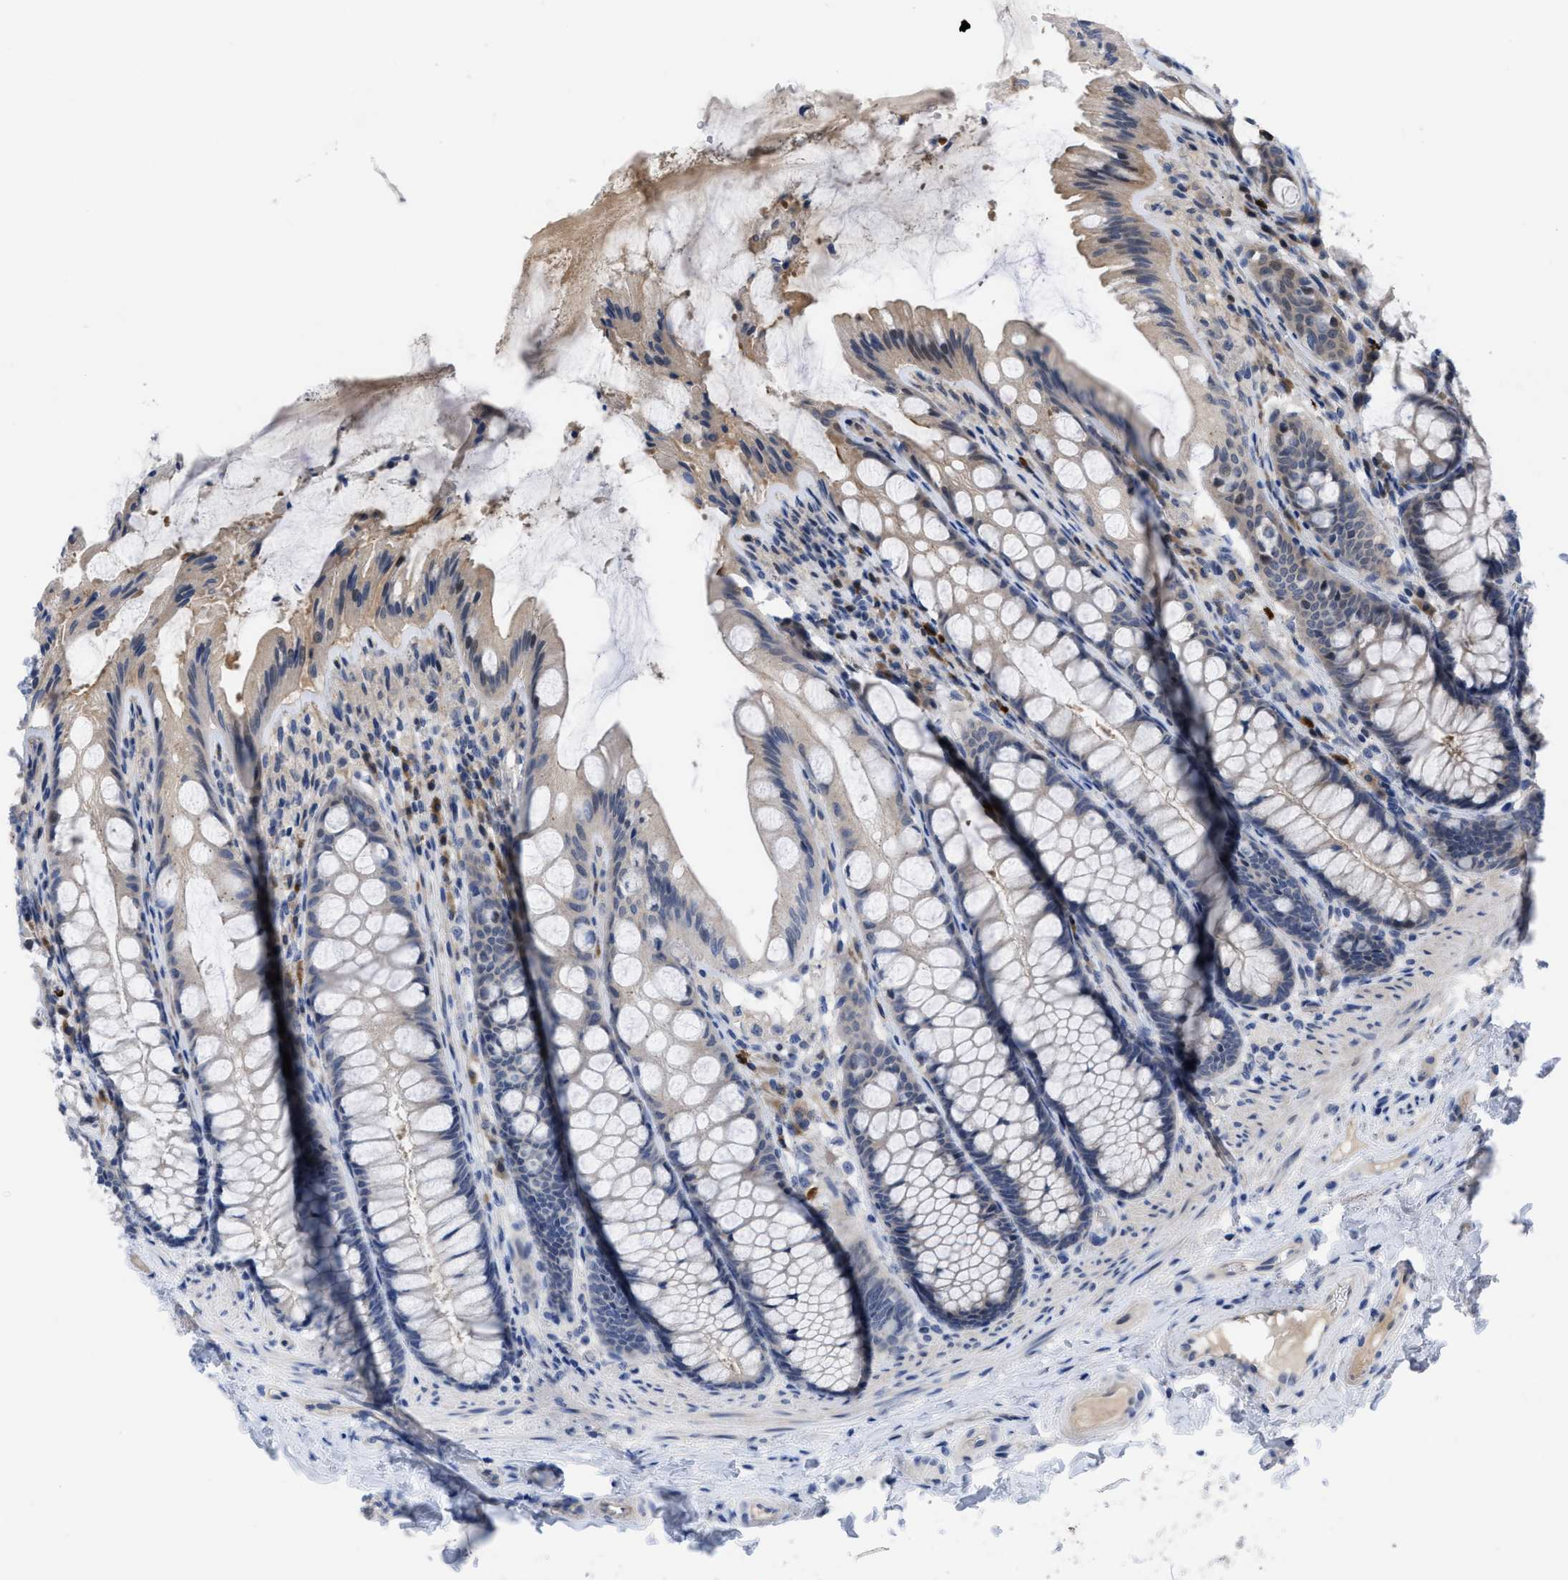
{"staining": {"intensity": "negative", "quantity": "none", "location": "none"}, "tissue": "colon", "cell_type": "Endothelial cells", "image_type": "normal", "snomed": [{"axis": "morphology", "description": "Normal tissue, NOS"}, {"axis": "topography", "description": "Colon"}], "caption": "A high-resolution micrograph shows IHC staining of normal colon, which exhibits no significant expression in endothelial cells. (Stains: DAB immunohistochemistry with hematoxylin counter stain, Microscopy: brightfield microscopy at high magnification).", "gene": "IL17RE", "patient": {"sex": "male", "age": 47}}